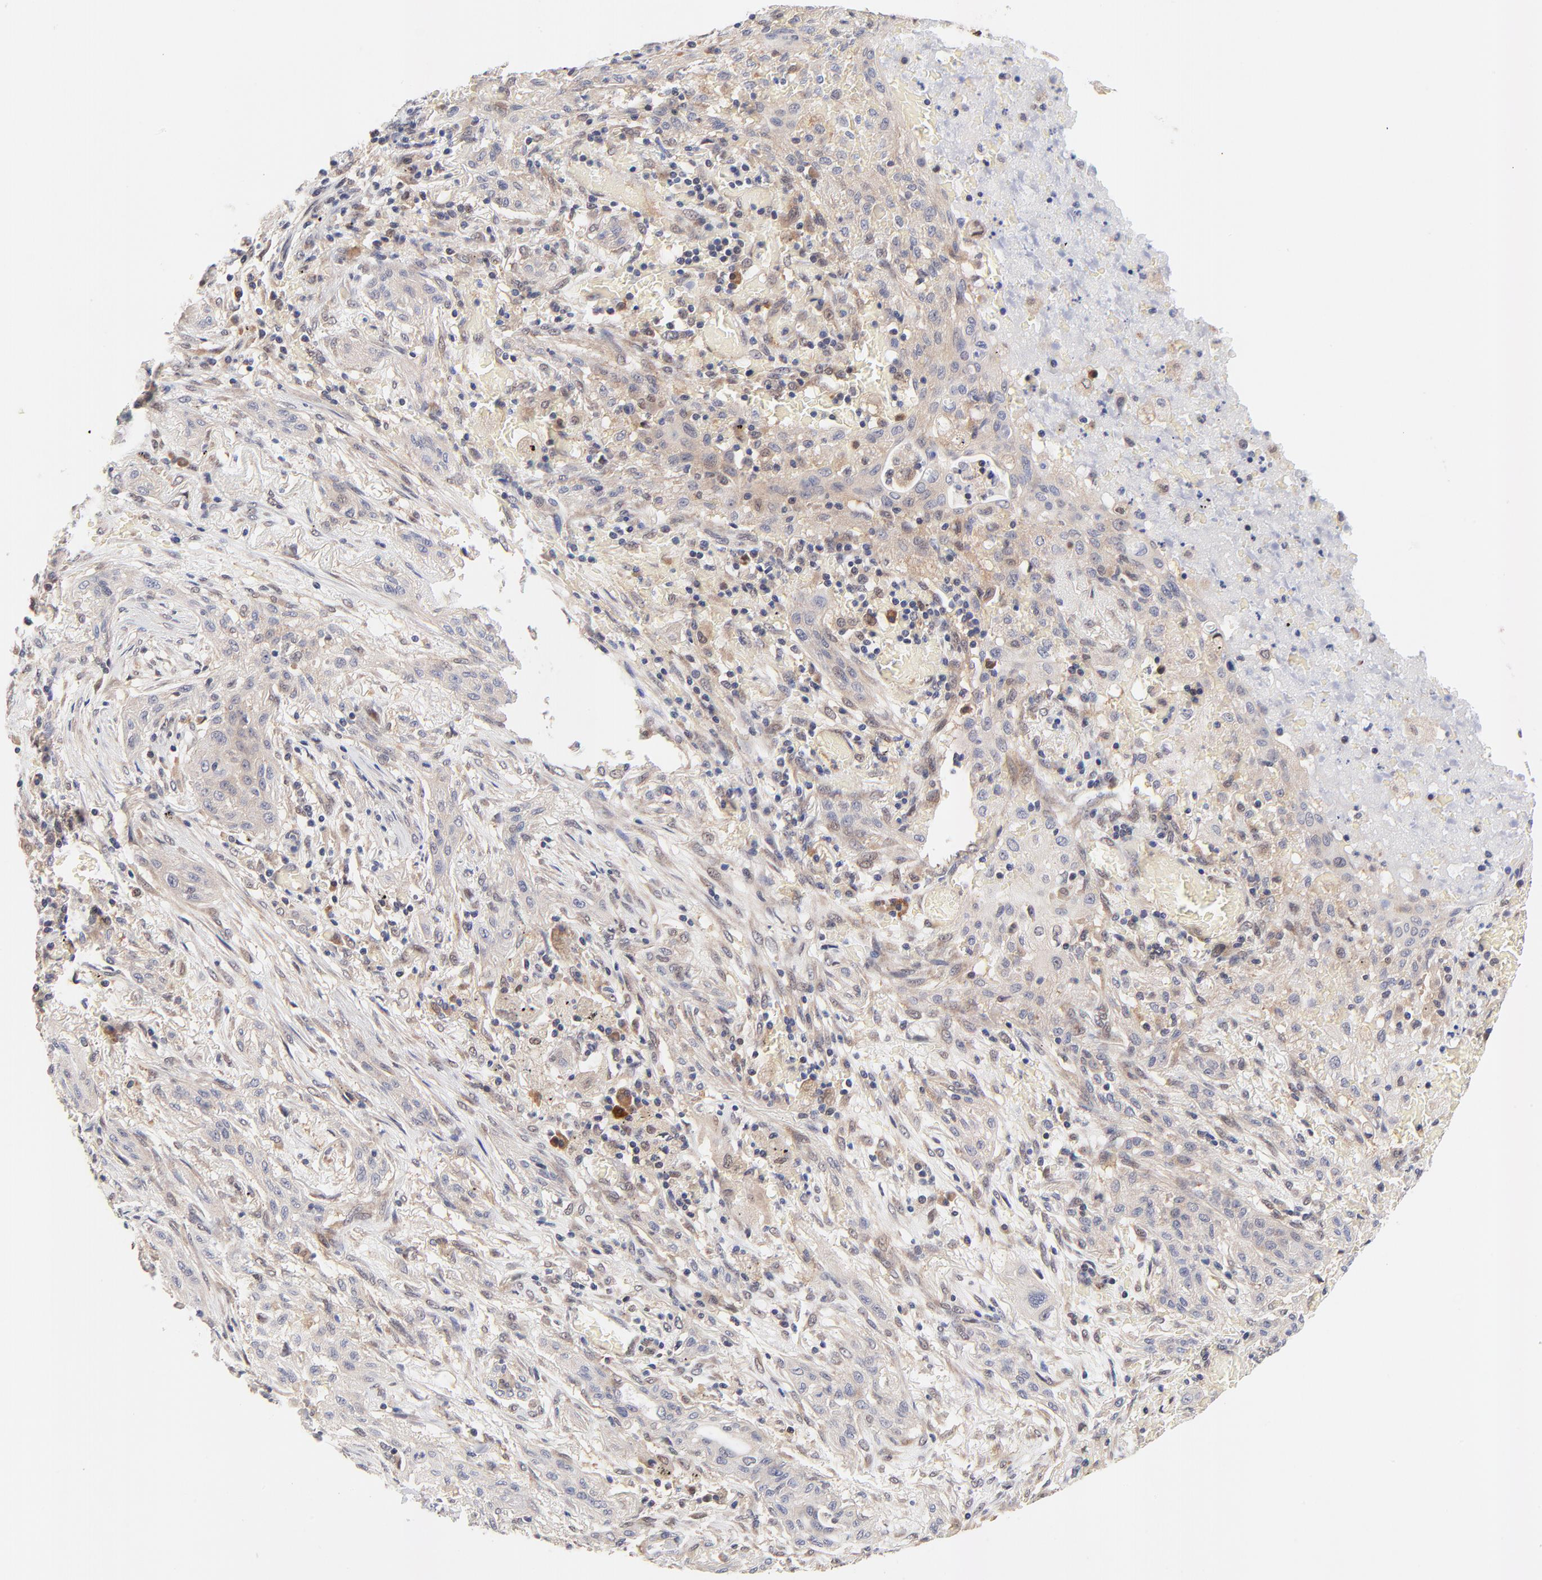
{"staining": {"intensity": "weak", "quantity": ">75%", "location": "cytoplasmic/membranous"}, "tissue": "lung cancer", "cell_type": "Tumor cells", "image_type": "cancer", "snomed": [{"axis": "morphology", "description": "Squamous cell carcinoma, NOS"}, {"axis": "topography", "description": "Lung"}], "caption": "A photomicrograph of lung cancer stained for a protein demonstrates weak cytoplasmic/membranous brown staining in tumor cells. (Brightfield microscopy of DAB IHC at high magnification).", "gene": "TXNL1", "patient": {"sex": "female", "age": 47}}